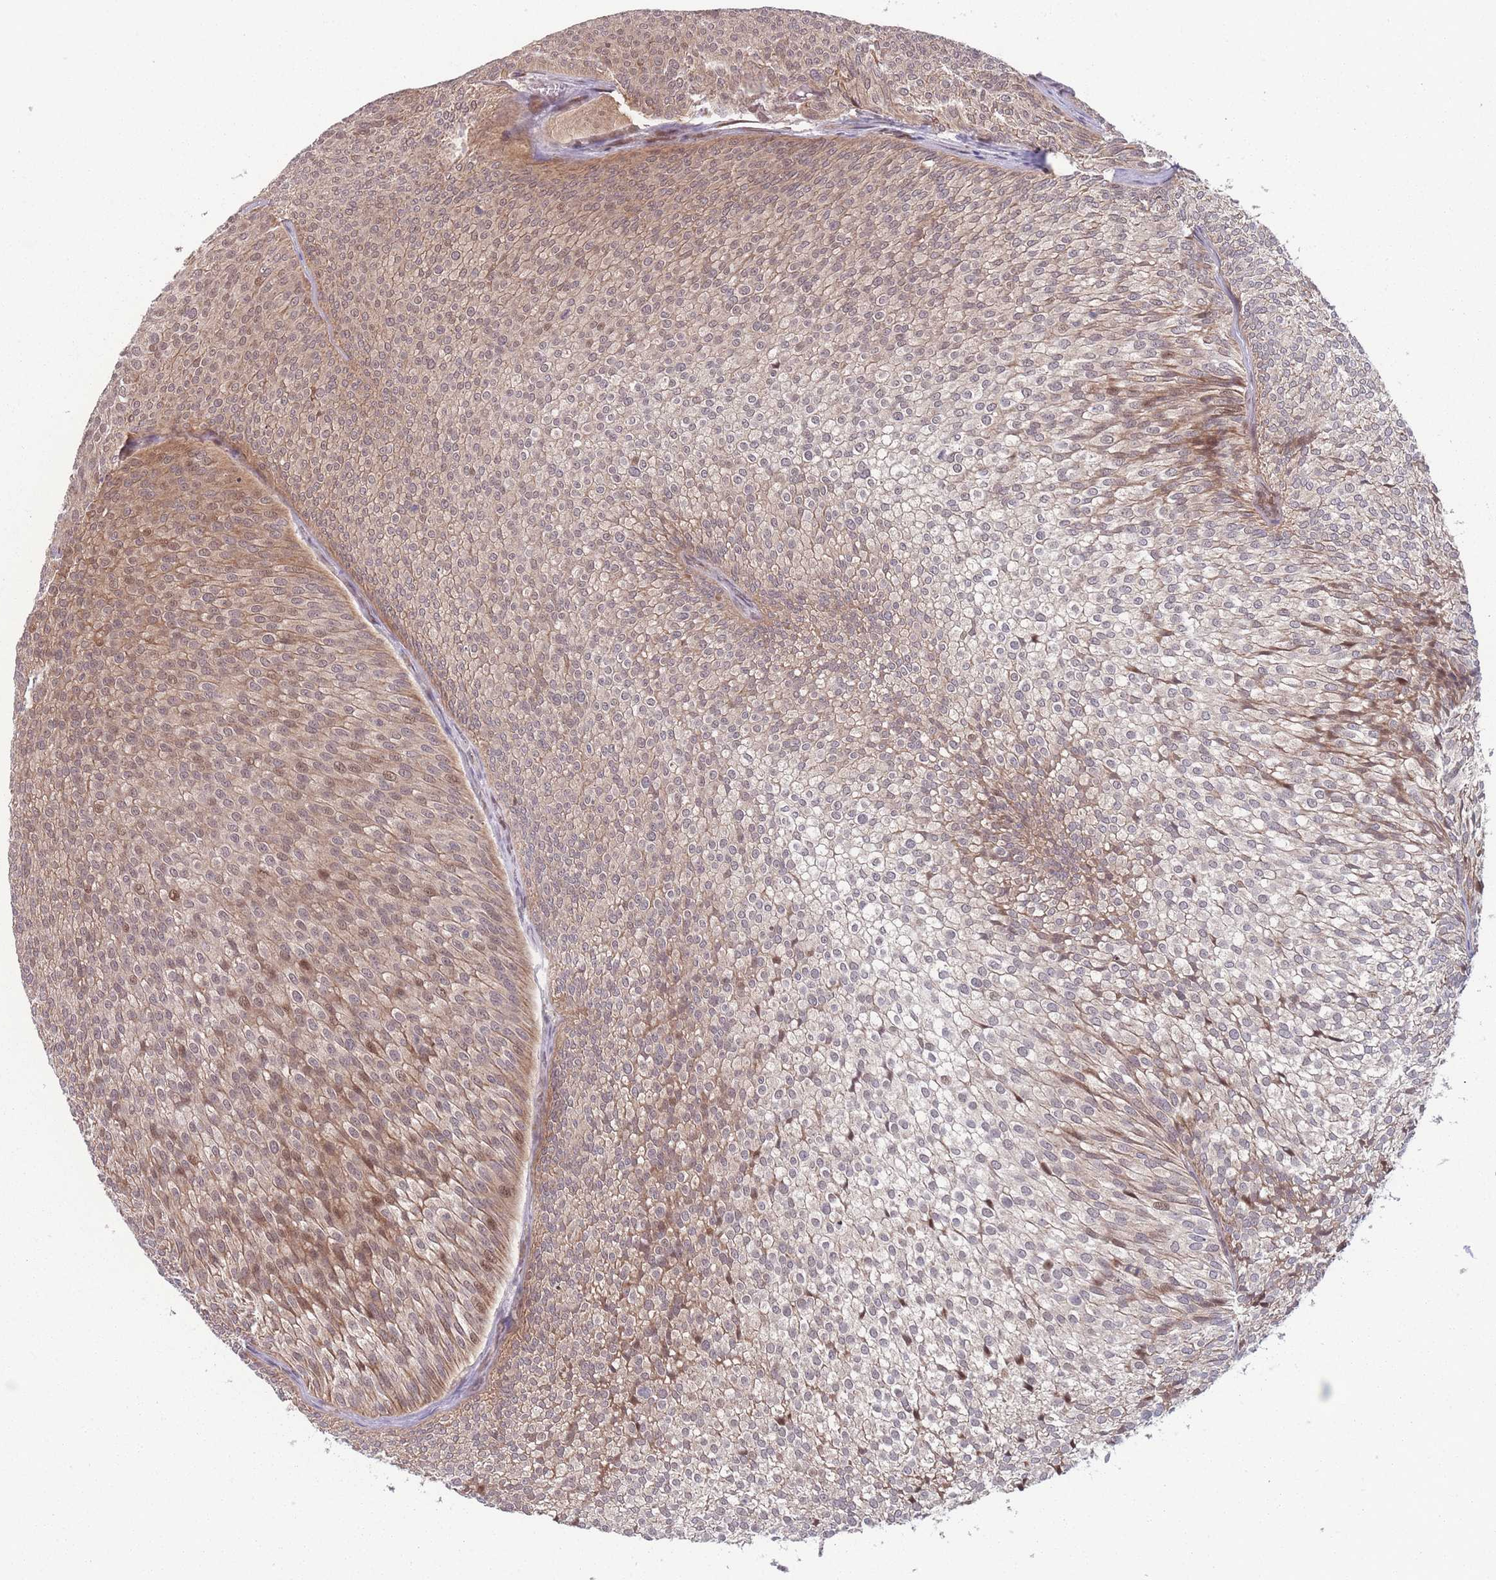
{"staining": {"intensity": "moderate", "quantity": "25%-75%", "location": "cytoplasmic/membranous,nuclear"}, "tissue": "urothelial cancer", "cell_type": "Tumor cells", "image_type": "cancer", "snomed": [{"axis": "morphology", "description": "Urothelial carcinoma, Low grade"}, {"axis": "topography", "description": "Urinary bladder"}], "caption": "IHC histopathology image of neoplastic tissue: low-grade urothelial carcinoma stained using immunohistochemistry (IHC) exhibits medium levels of moderate protein expression localized specifically in the cytoplasmic/membranous and nuclear of tumor cells, appearing as a cytoplasmic/membranous and nuclear brown color.", "gene": "RPS18", "patient": {"sex": "male", "age": 91}}